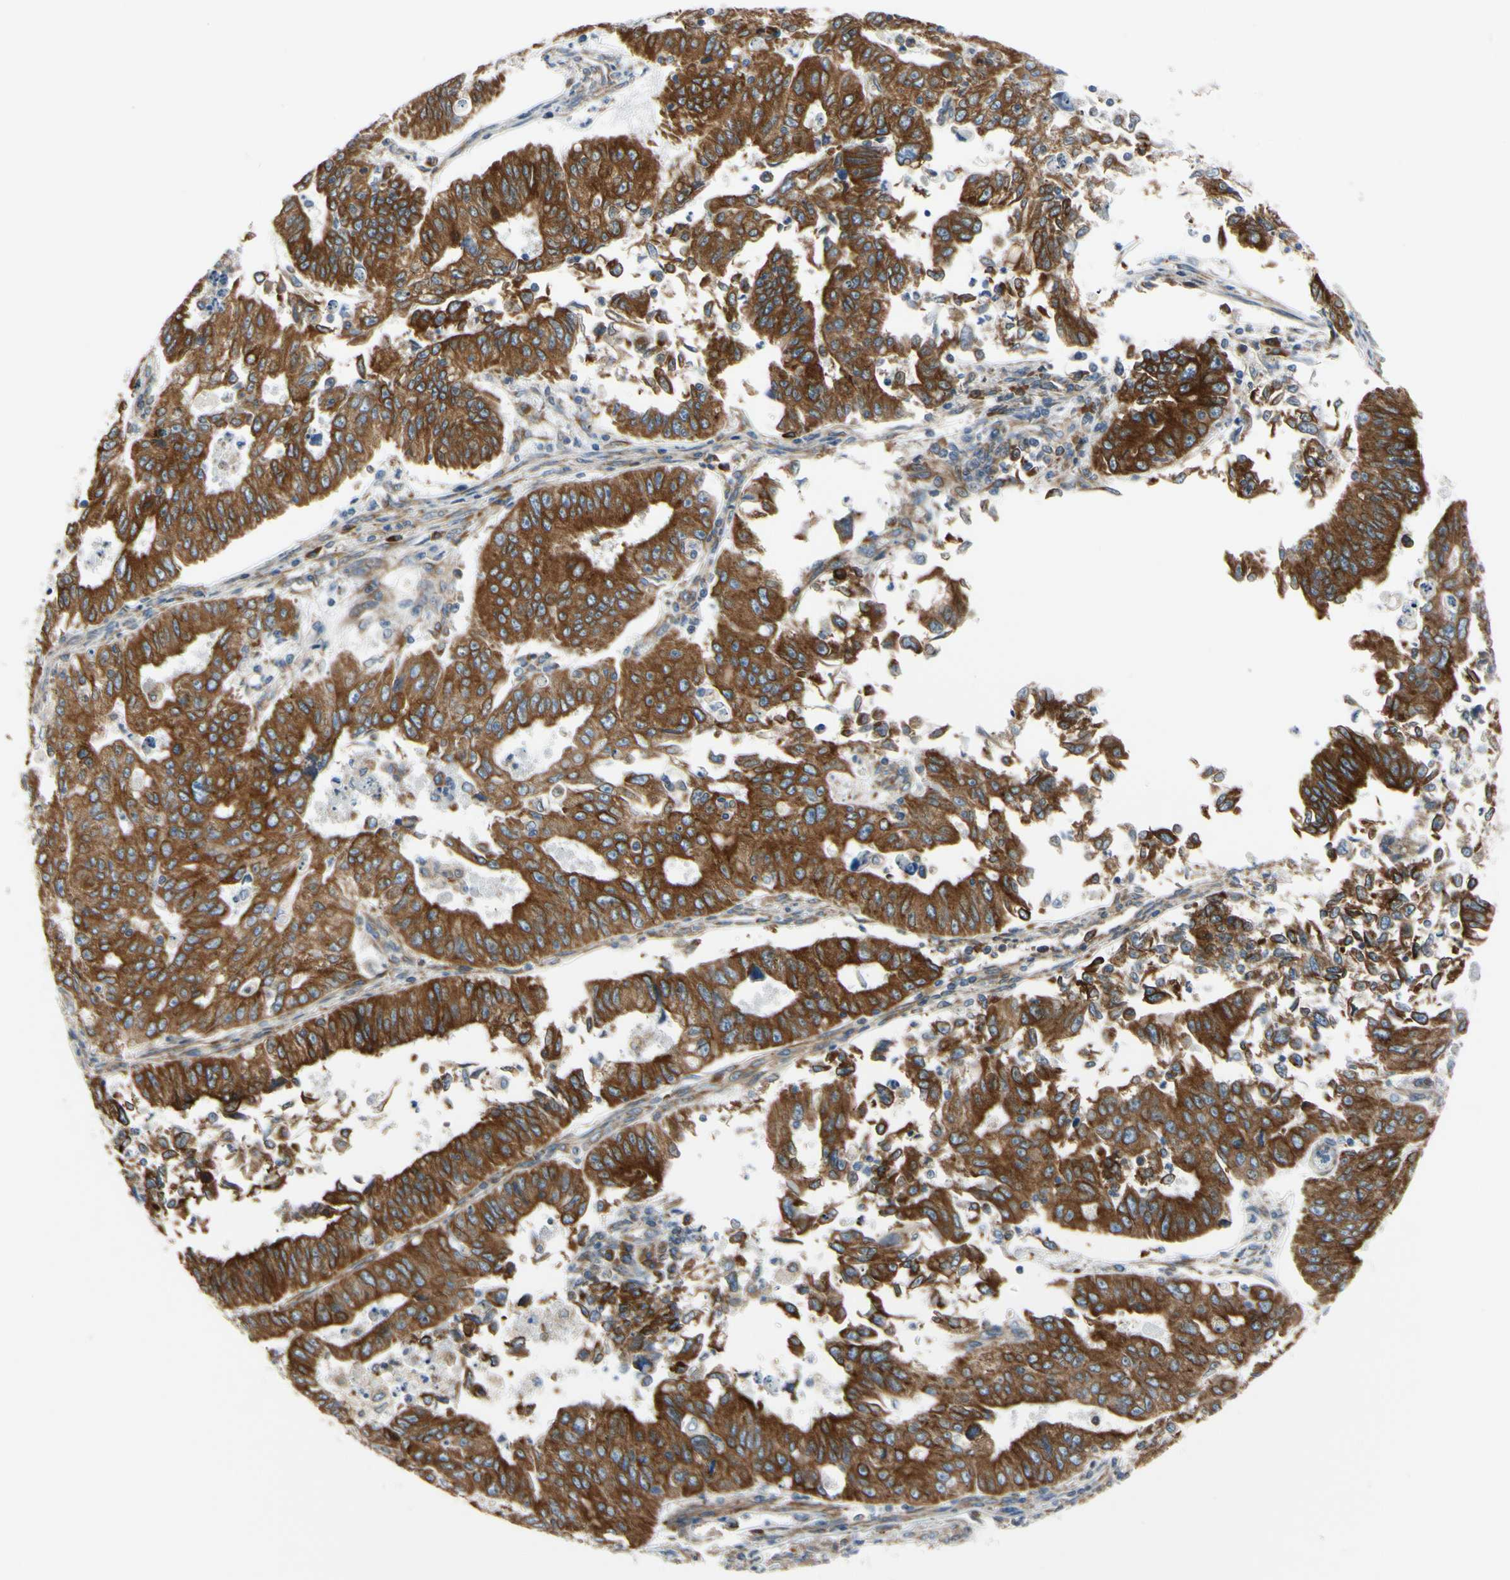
{"staining": {"intensity": "strong", "quantity": ">75%", "location": "cytoplasmic/membranous"}, "tissue": "endometrial cancer", "cell_type": "Tumor cells", "image_type": "cancer", "snomed": [{"axis": "morphology", "description": "Adenocarcinoma, NOS"}, {"axis": "topography", "description": "Endometrium"}], "caption": "Immunohistochemical staining of endometrial adenocarcinoma shows high levels of strong cytoplasmic/membranous protein staining in approximately >75% of tumor cells.", "gene": "CLCC1", "patient": {"sex": "female", "age": 42}}